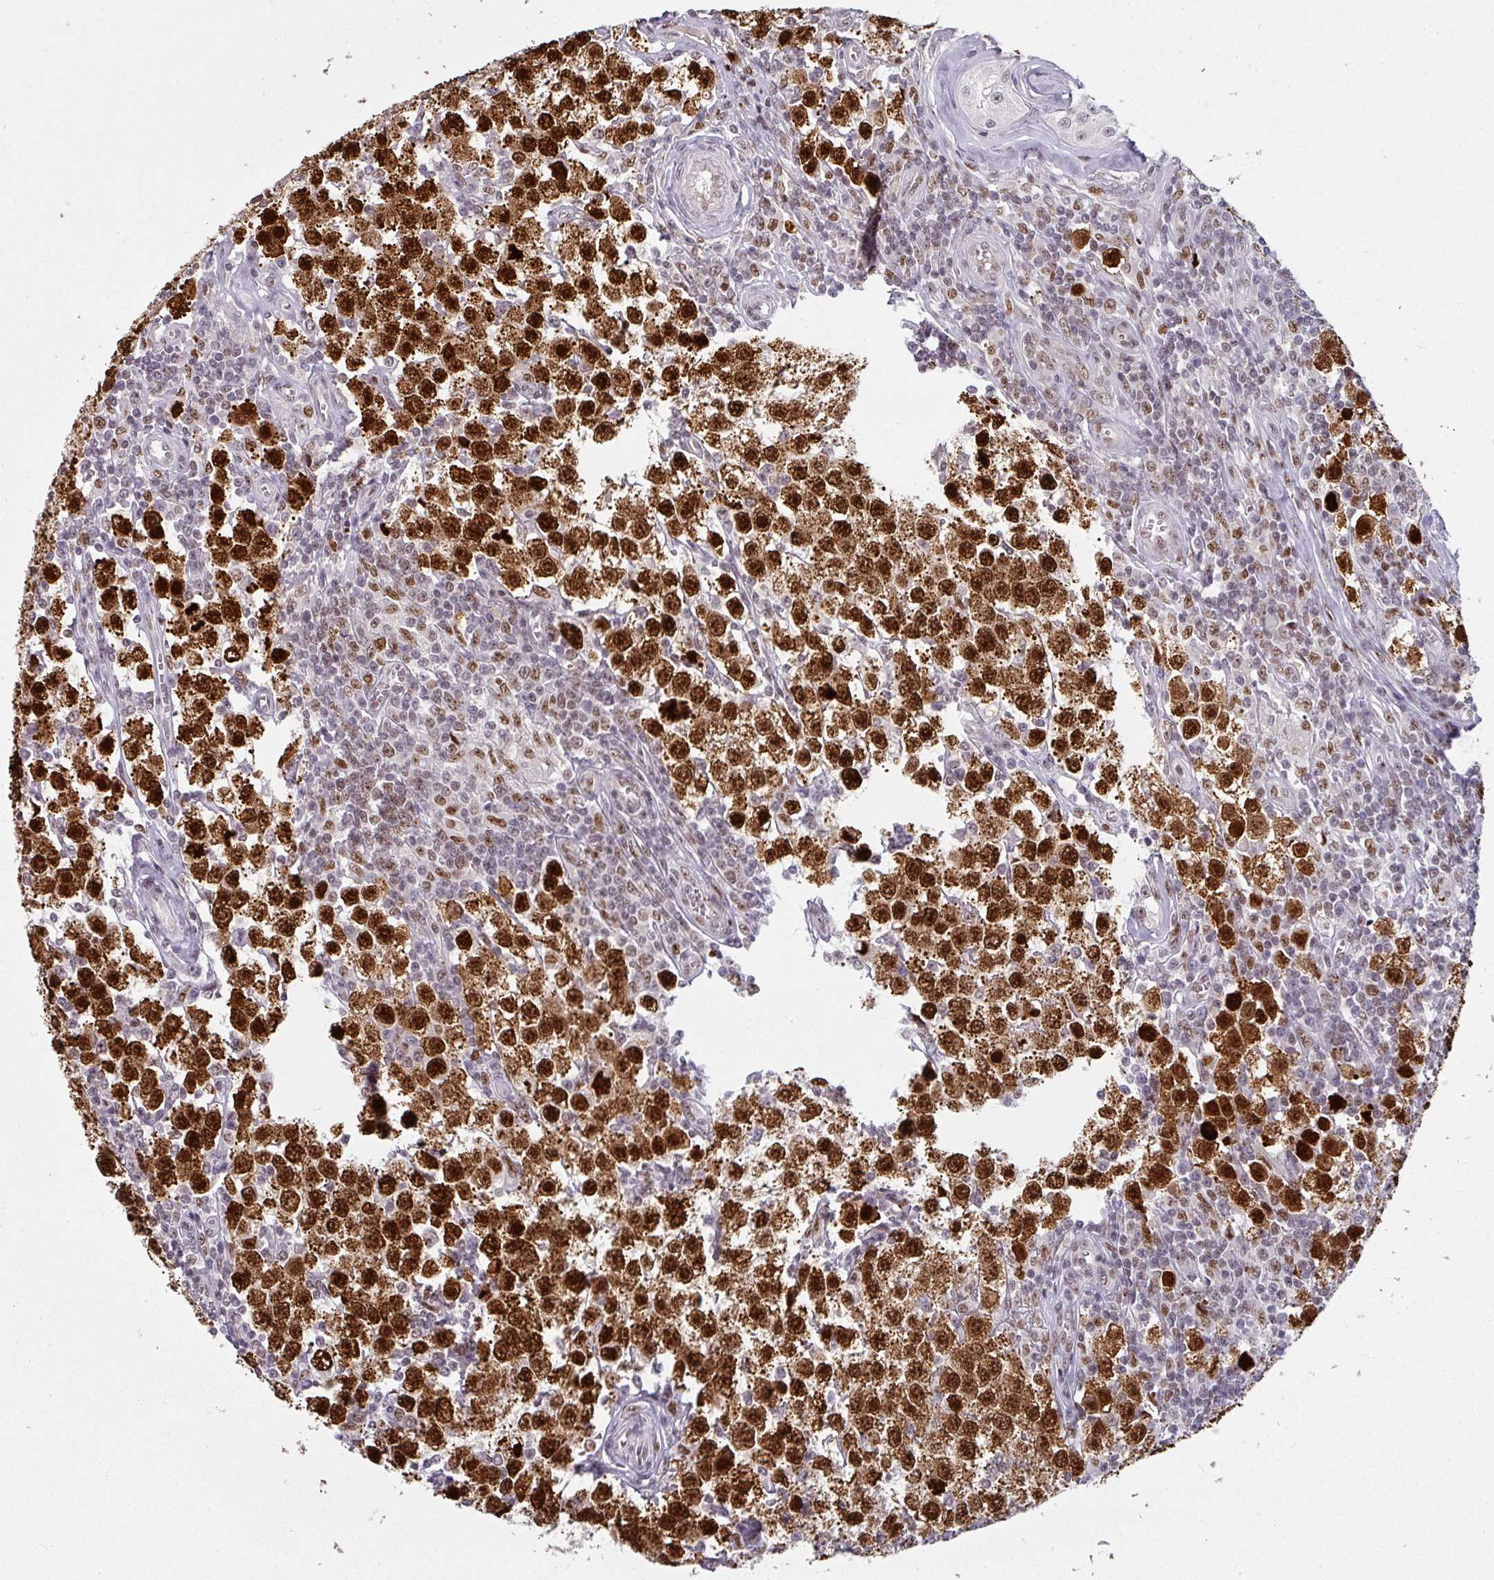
{"staining": {"intensity": "strong", "quantity": ">75%", "location": "nuclear"}, "tissue": "testis cancer", "cell_type": "Tumor cells", "image_type": "cancer", "snomed": [{"axis": "morphology", "description": "Seminoma, NOS"}, {"axis": "topography", "description": "Testis"}], "caption": "High-magnification brightfield microscopy of testis cancer stained with DAB (brown) and counterstained with hematoxylin (blue). tumor cells exhibit strong nuclear expression is seen in approximately>75% of cells.", "gene": "RAD50", "patient": {"sex": "male", "age": 34}}